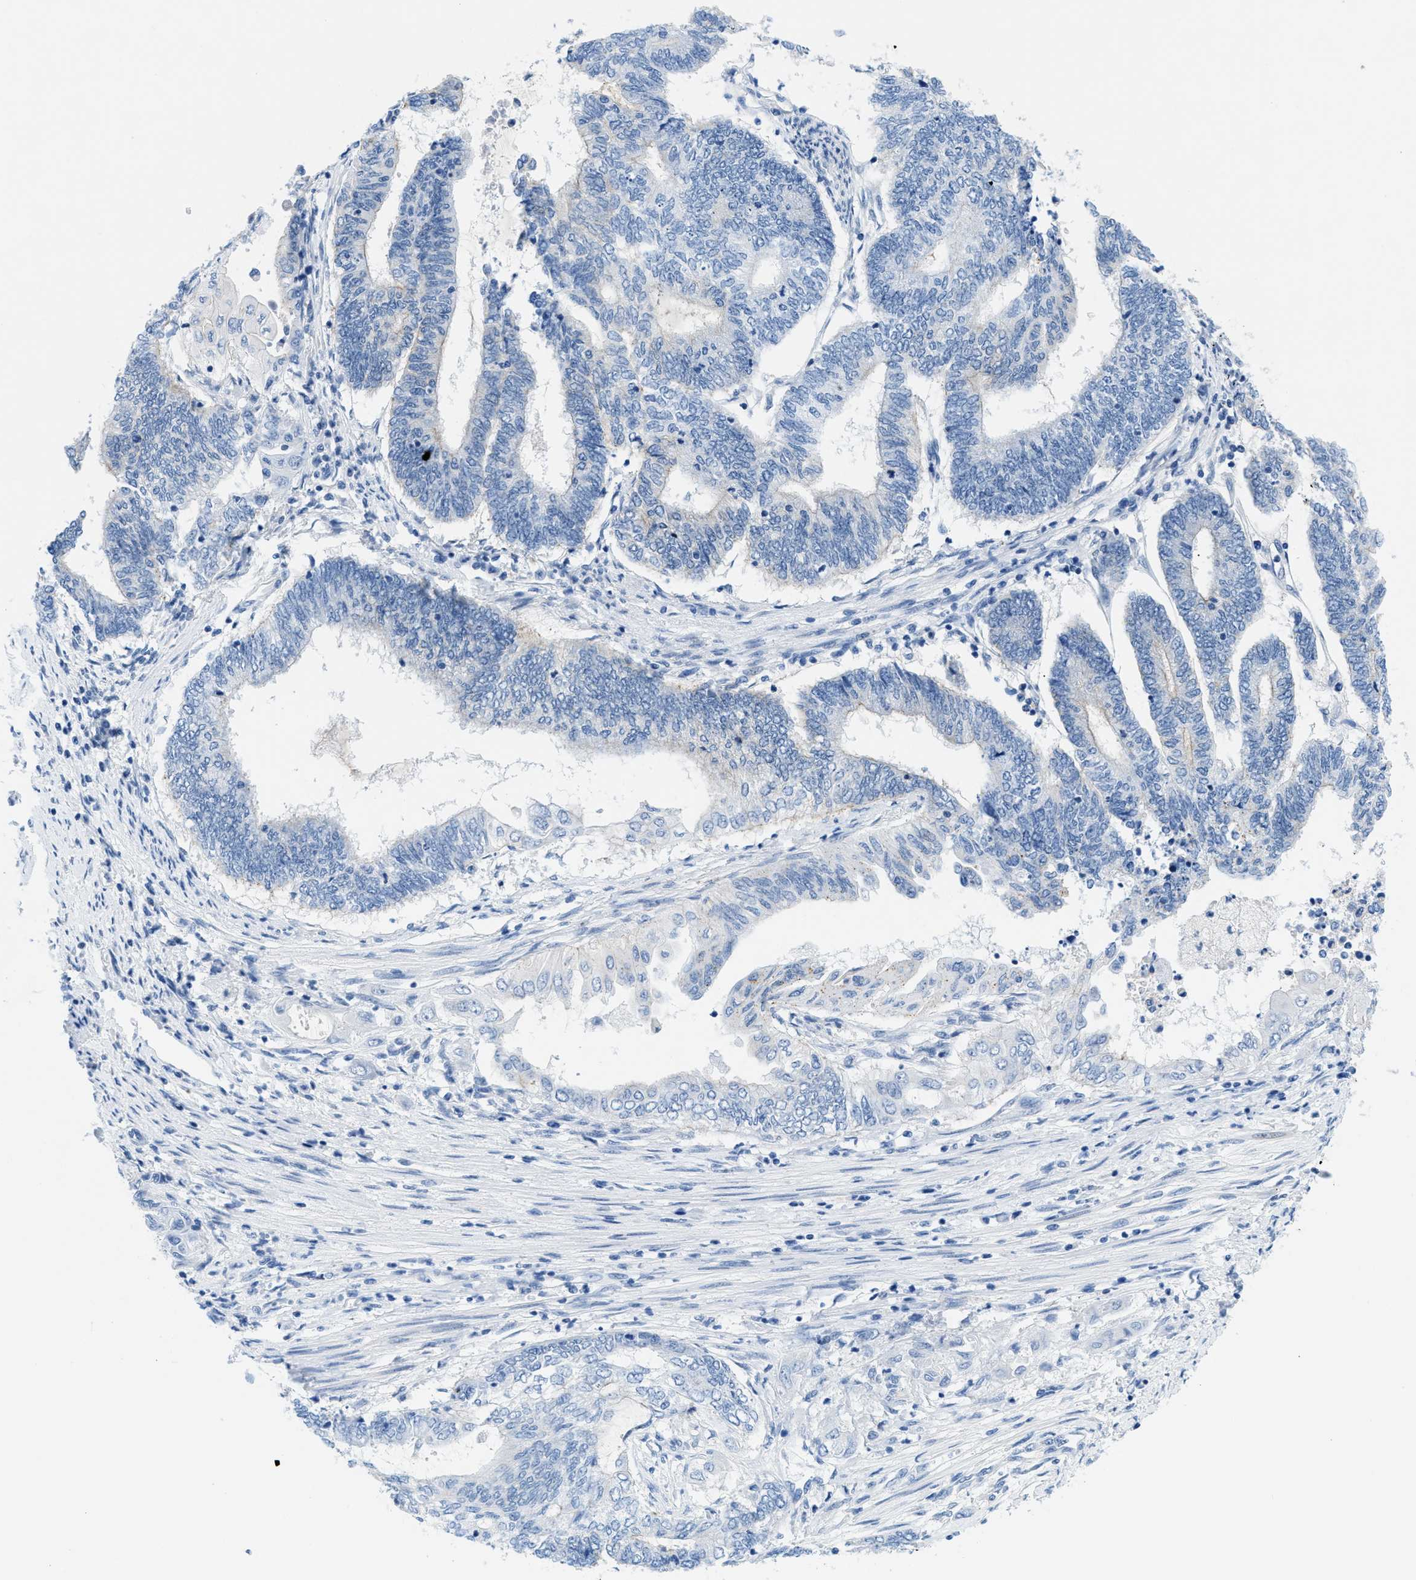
{"staining": {"intensity": "negative", "quantity": "none", "location": "none"}, "tissue": "endometrial cancer", "cell_type": "Tumor cells", "image_type": "cancer", "snomed": [{"axis": "morphology", "description": "Adenocarcinoma, NOS"}, {"axis": "topography", "description": "Uterus"}, {"axis": "topography", "description": "Endometrium"}], "caption": "IHC photomicrograph of human endometrial cancer (adenocarcinoma) stained for a protein (brown), which demonstrates no staining in tumor cells.", "gene": "FDCSP", "patient": {"sex": "female", "age": 70}}